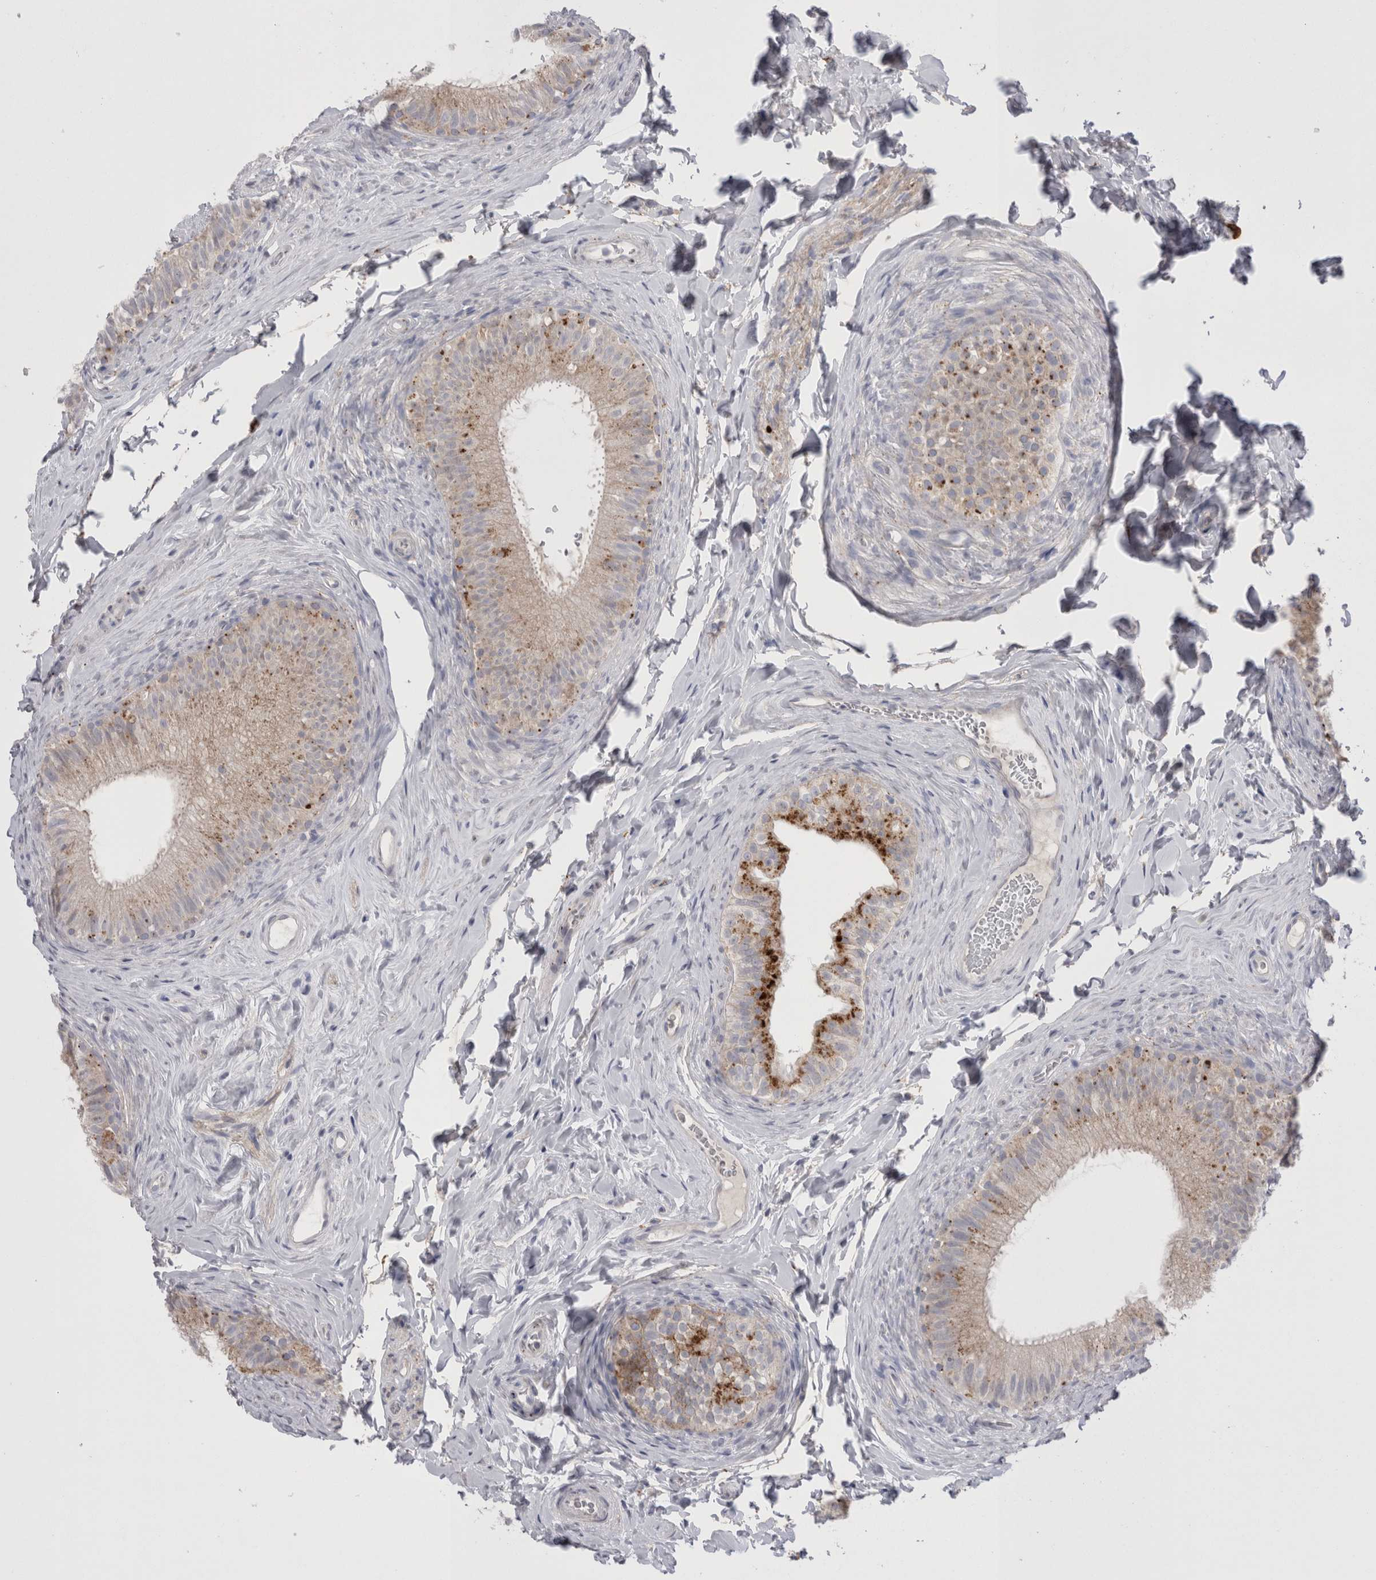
{"staining": {"intensity": "moderate", "quantity": "<25%", "location": "cytoplasmic/membranous"}, "tissue": "epididymis", "cell_type": "Glandular cells", "image_type": "normal", "snomed": [{"axis": "morphology", "description": "Normal tissue, NOS"}, {"axis": "topography", "description": "Epididymis"}], "caption": "High-power microscopy captured an IHC micrograph of benign epididymis, revealing moderate cytoplasmic/membranous positivity in approximately <25% of glandular cells.", "gene": "EPDR1", "patient": {"sex": "male", "age": 49}}